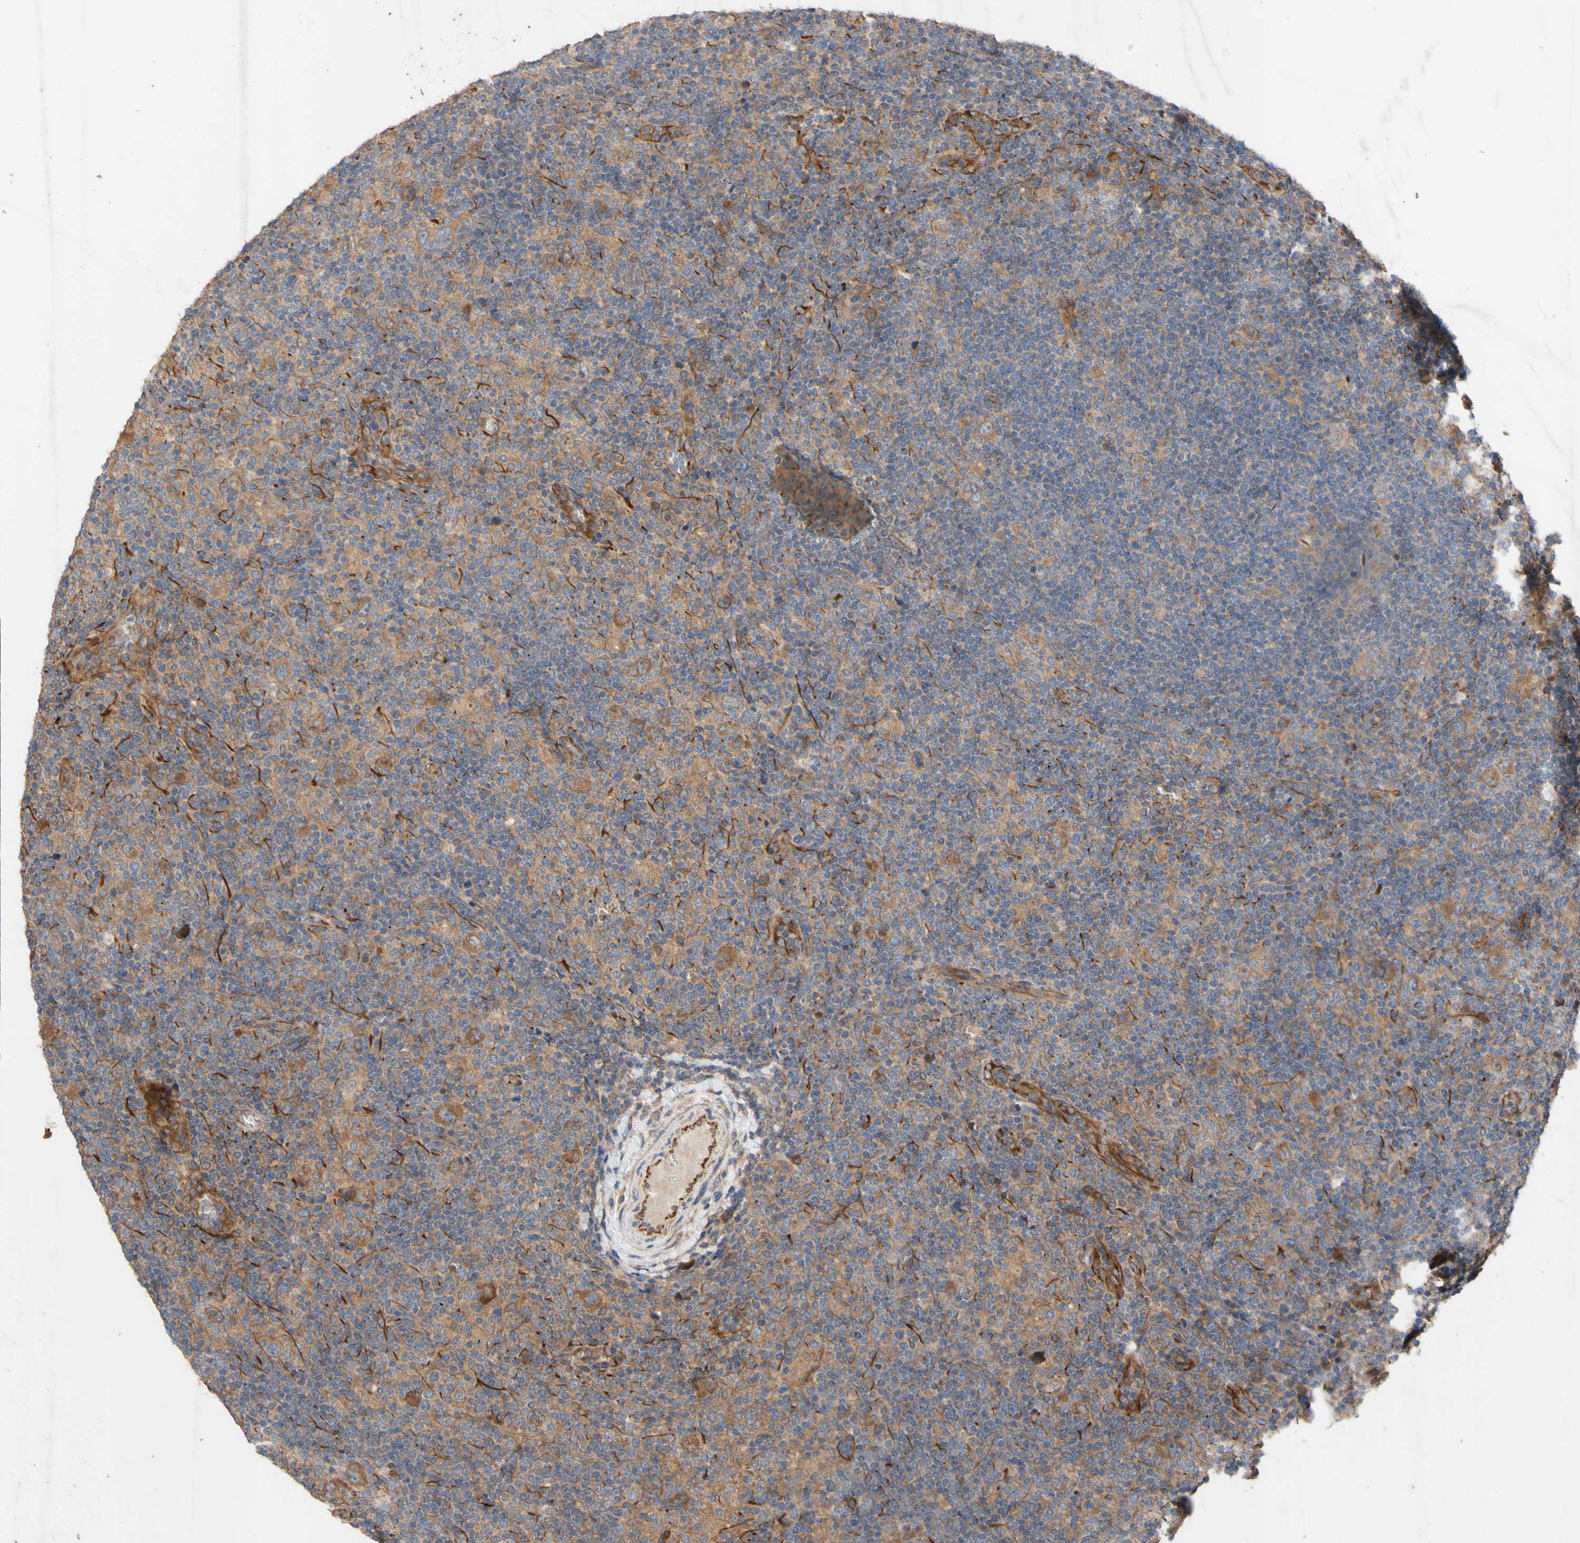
{"staining": {"intensity": "moderate", "quantity": ">75%", "location": "cytoplasmic/membranous"}, "tissue": "lymphoma", "cell_type": "Tumor cells", "image_type": "cancer", "snomed": [{"axis": "morphology", "description": "Hodgkin's disease, NOS"}, {"axis": "topography", "description": "Lymph node"}], "caption": "High-power microscopy captured an immunohistochemistry (IHC) photomicrograph of Hodgkin's disease, revealing moderate cytoplasmic/membranous expression in about >75% of tumor cells. The staining was performed using DAB, with brown indicating positive protein expression. Nuclei are stained blue with hematoxylin.", "gene": "EIF2S3", "patient": {"sex": "female", "age": 57}}